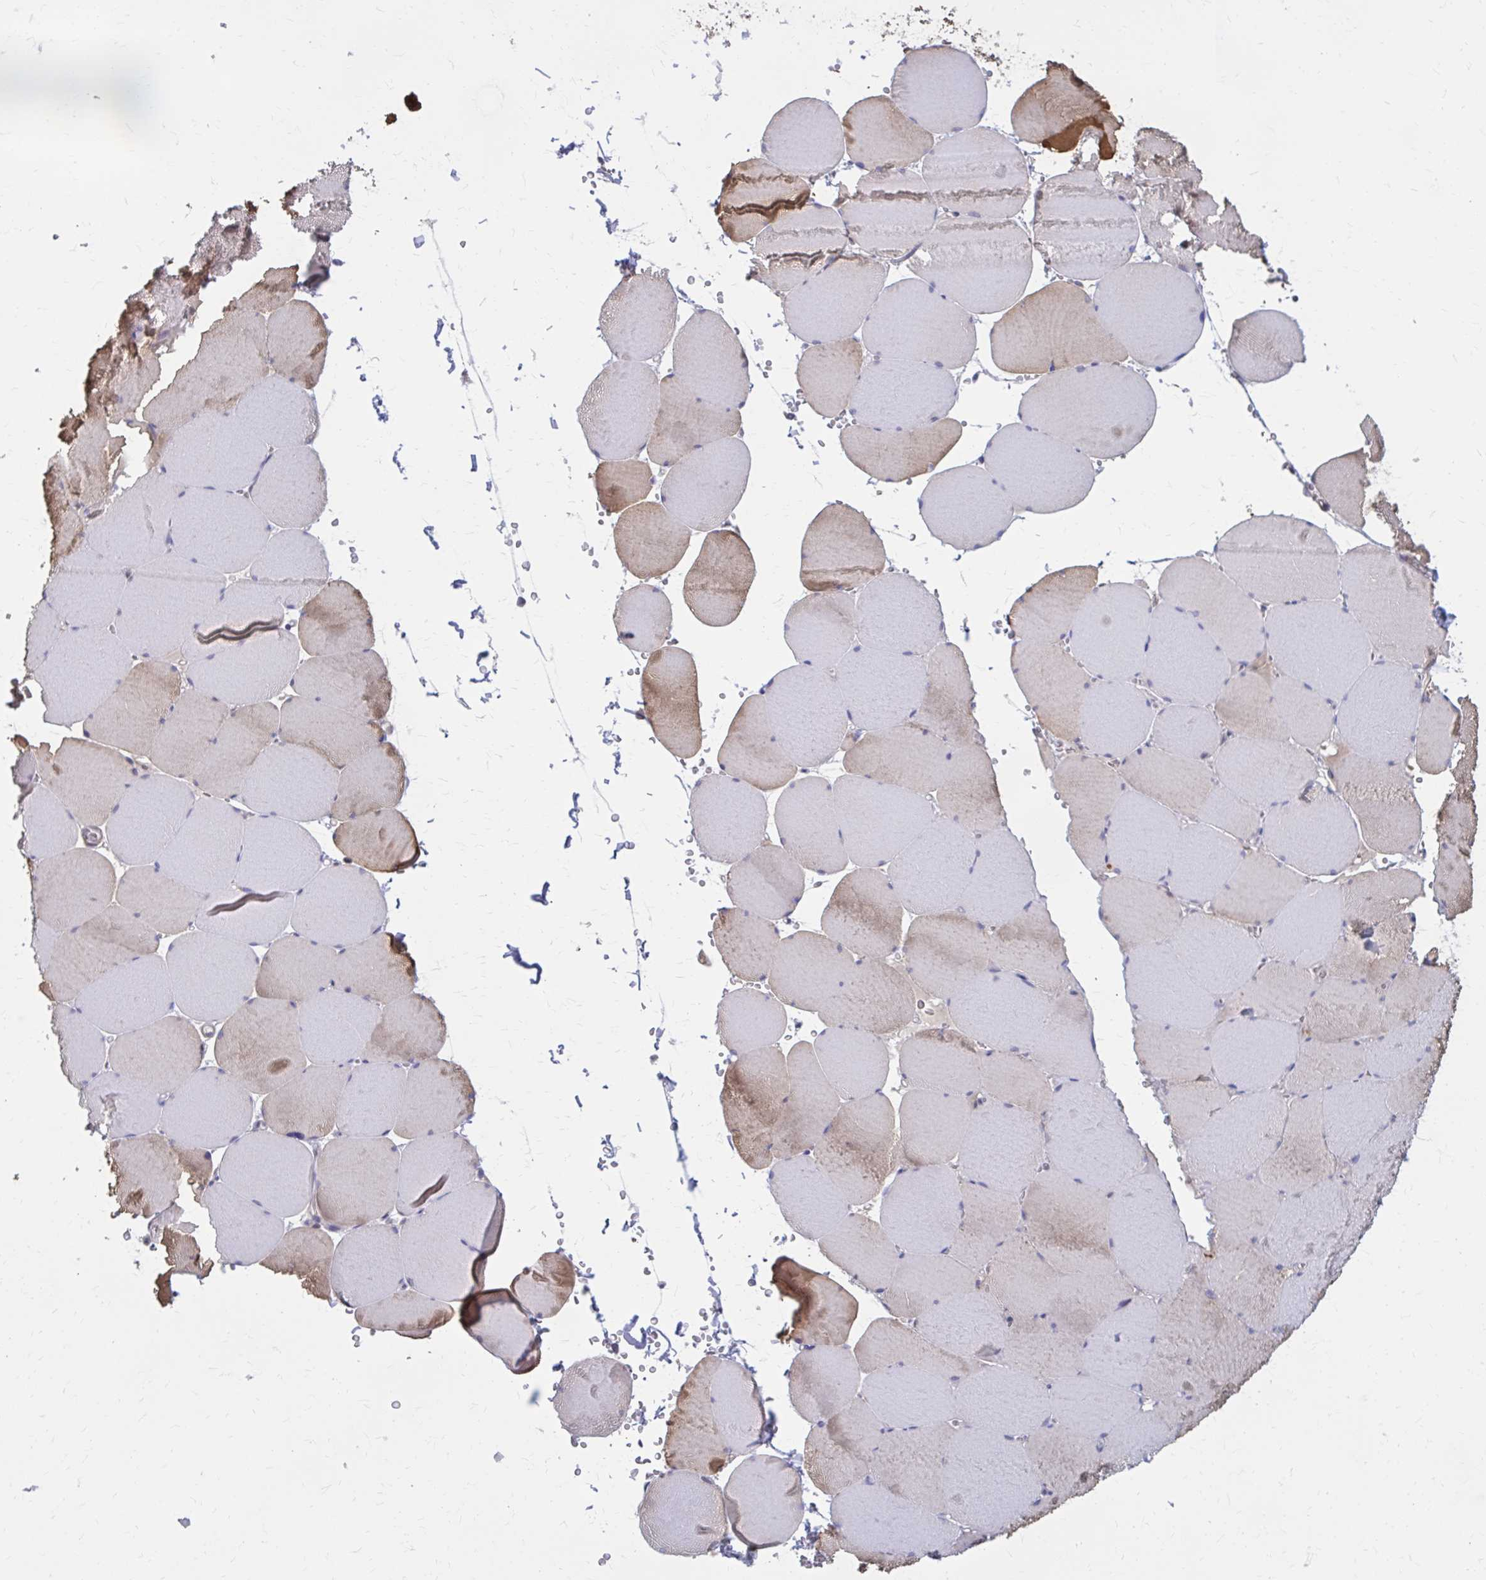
{"staining": {"intensity": "moderate", "quantity": "<25%", "location": "cytoplasmic/membranous"}, "tissue": "skeletal muscle", "cell_type": "Myocytes", "image_type": "normal", "snomed": [{"axis": "morphology", "description": "Normal tissue, NOS"}, {"axis": "topography", "description": "Skeletal muscle"}, {"axis": "topography", "description": "Head-Neck"}], "caption": "Protein expression analysis of normal human skeletal muscle reveals moderate cytoplasmic/membranous staining in approximately <25% of myocytes. The staining was performed using DAB (3,3'-diaminobenzidine), with brown indicating positive protein expression. Nuclei are stained blue with hematoxylin.", "gene": "DBI", "patient": {"sex": "male", "age": 66}}